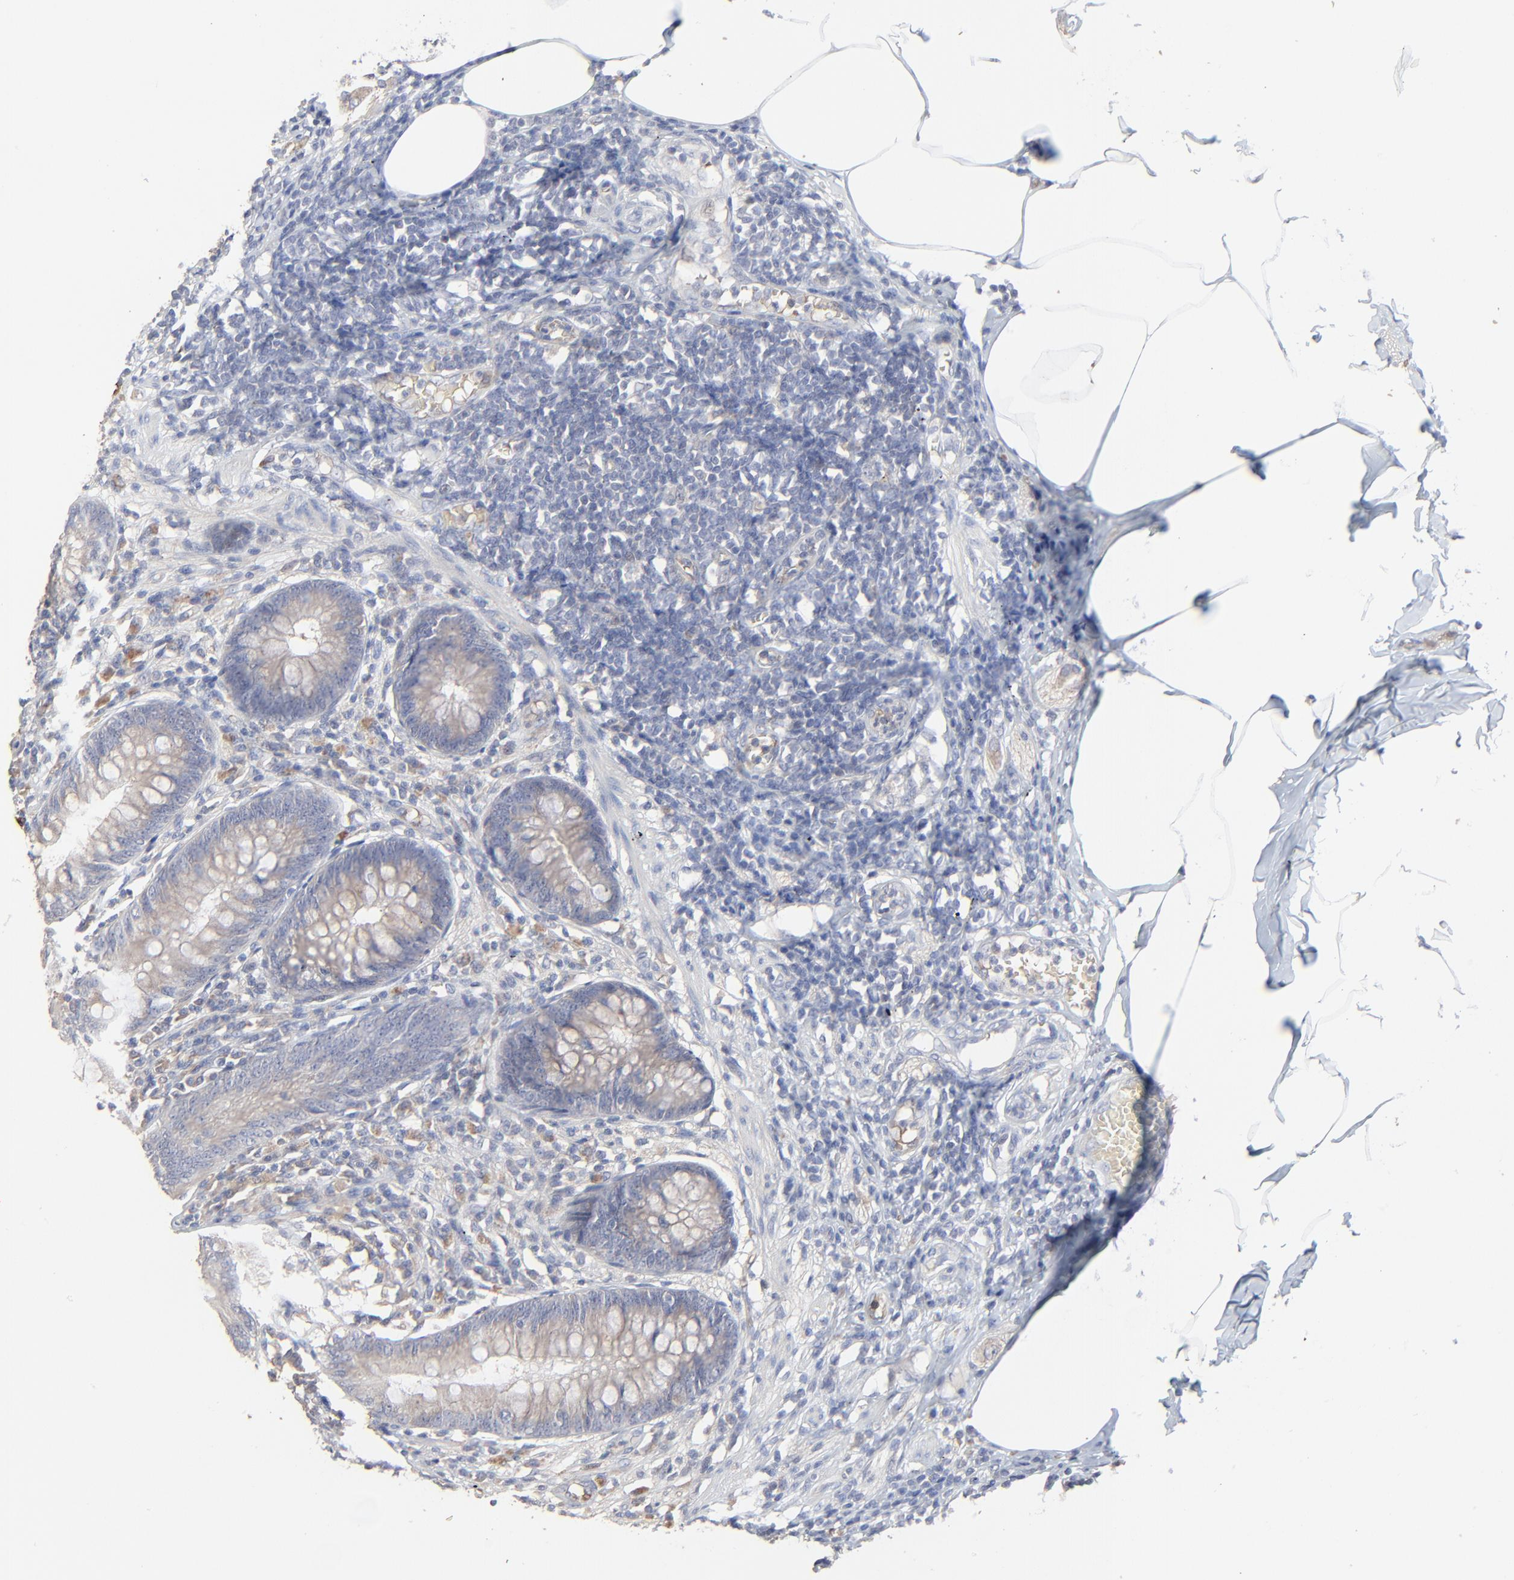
{"staining": {"intensity": "weak", "quantity": ">75%", "location": "cytoplasmic/membranous"}, "tissue": "appendix", "cell_type": "Glandular cells", "image_type": "normal", "snomed": [{"axis": "morphology", "description": "Normal tissue, NOS"}, {"axis": "morphology", "description": "Inflammation, NOS"}, {"axis": "topography", "description": "Appendix"}], "caption": "Immunohistochemical staining of unremarkable human appendix displays weak cytoplasmic/membranous protein staining in about >75% of glandular cells.", "gene": "FANCB", "patient": {"sex": "male", "age": 46}}